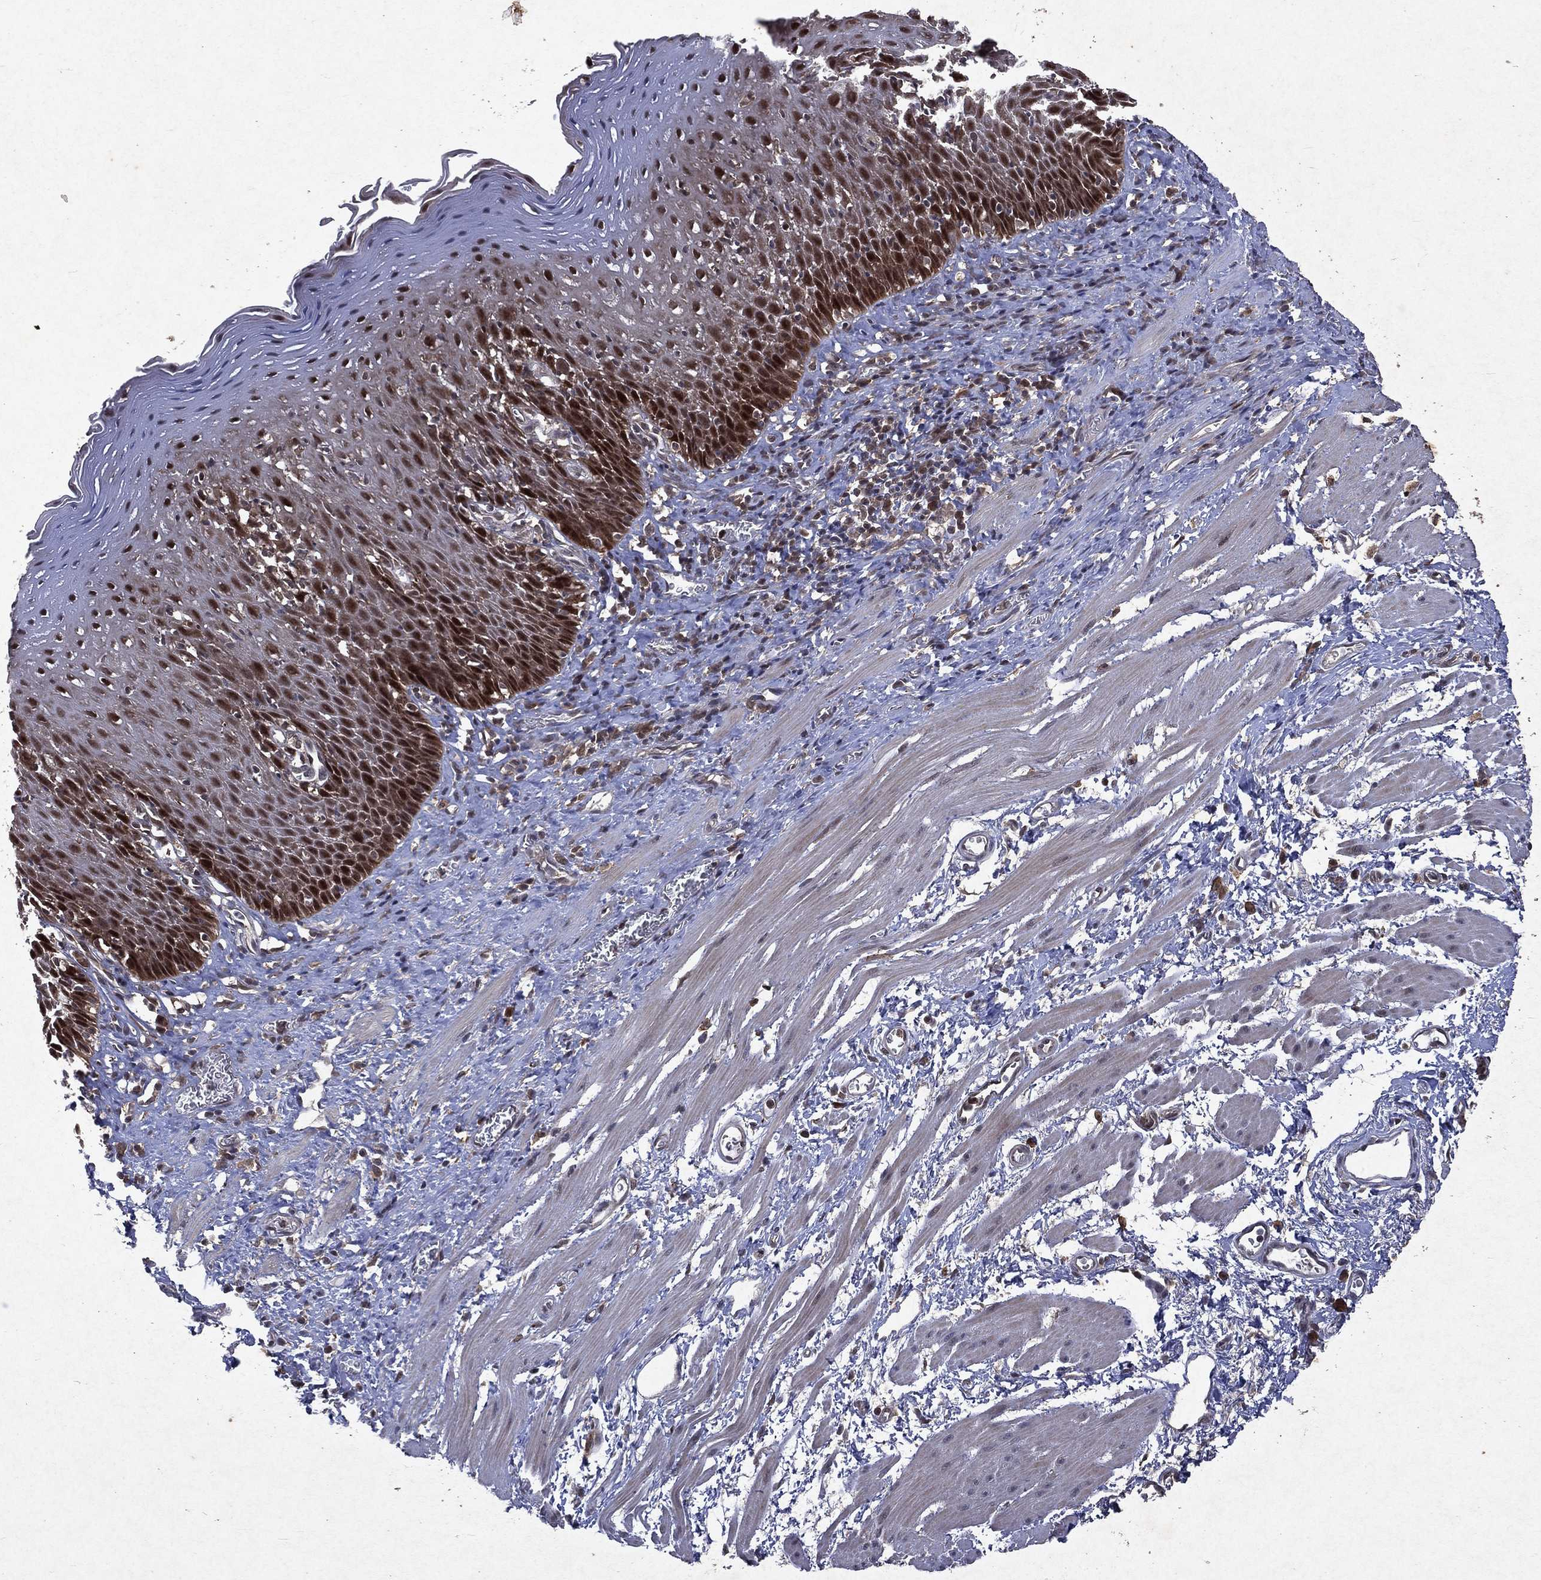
{"staining": {"intensity": "strong", "quantity": "<25%", "location": "cytoplasmic/membranous,nuclear"}, "tissue": "esophagus", "cell_type": "Squamous epithelial cells", "image_type": "normal", "snomed": [{"axis": "morphology", "description": "Normal tissue, NOS"}, {"axis": "morphology", "description": "Adenocarcinoma, NOS"}, {"axis": "topography", "description": "Esophagus"}, {"axis": "topography", "description": "Stomach, upper"}], "caption": "Normal esophagus shows strong cytoplasmic/membranous,nuclear expression in about <25% of squamous epithelial cells, visualized by immunohistochemistry. (brown staining indicates protein expression, while blue staining denotes nuclei).", "gene": "MTAP", "patient": {"sex": "male", "age": 74}}